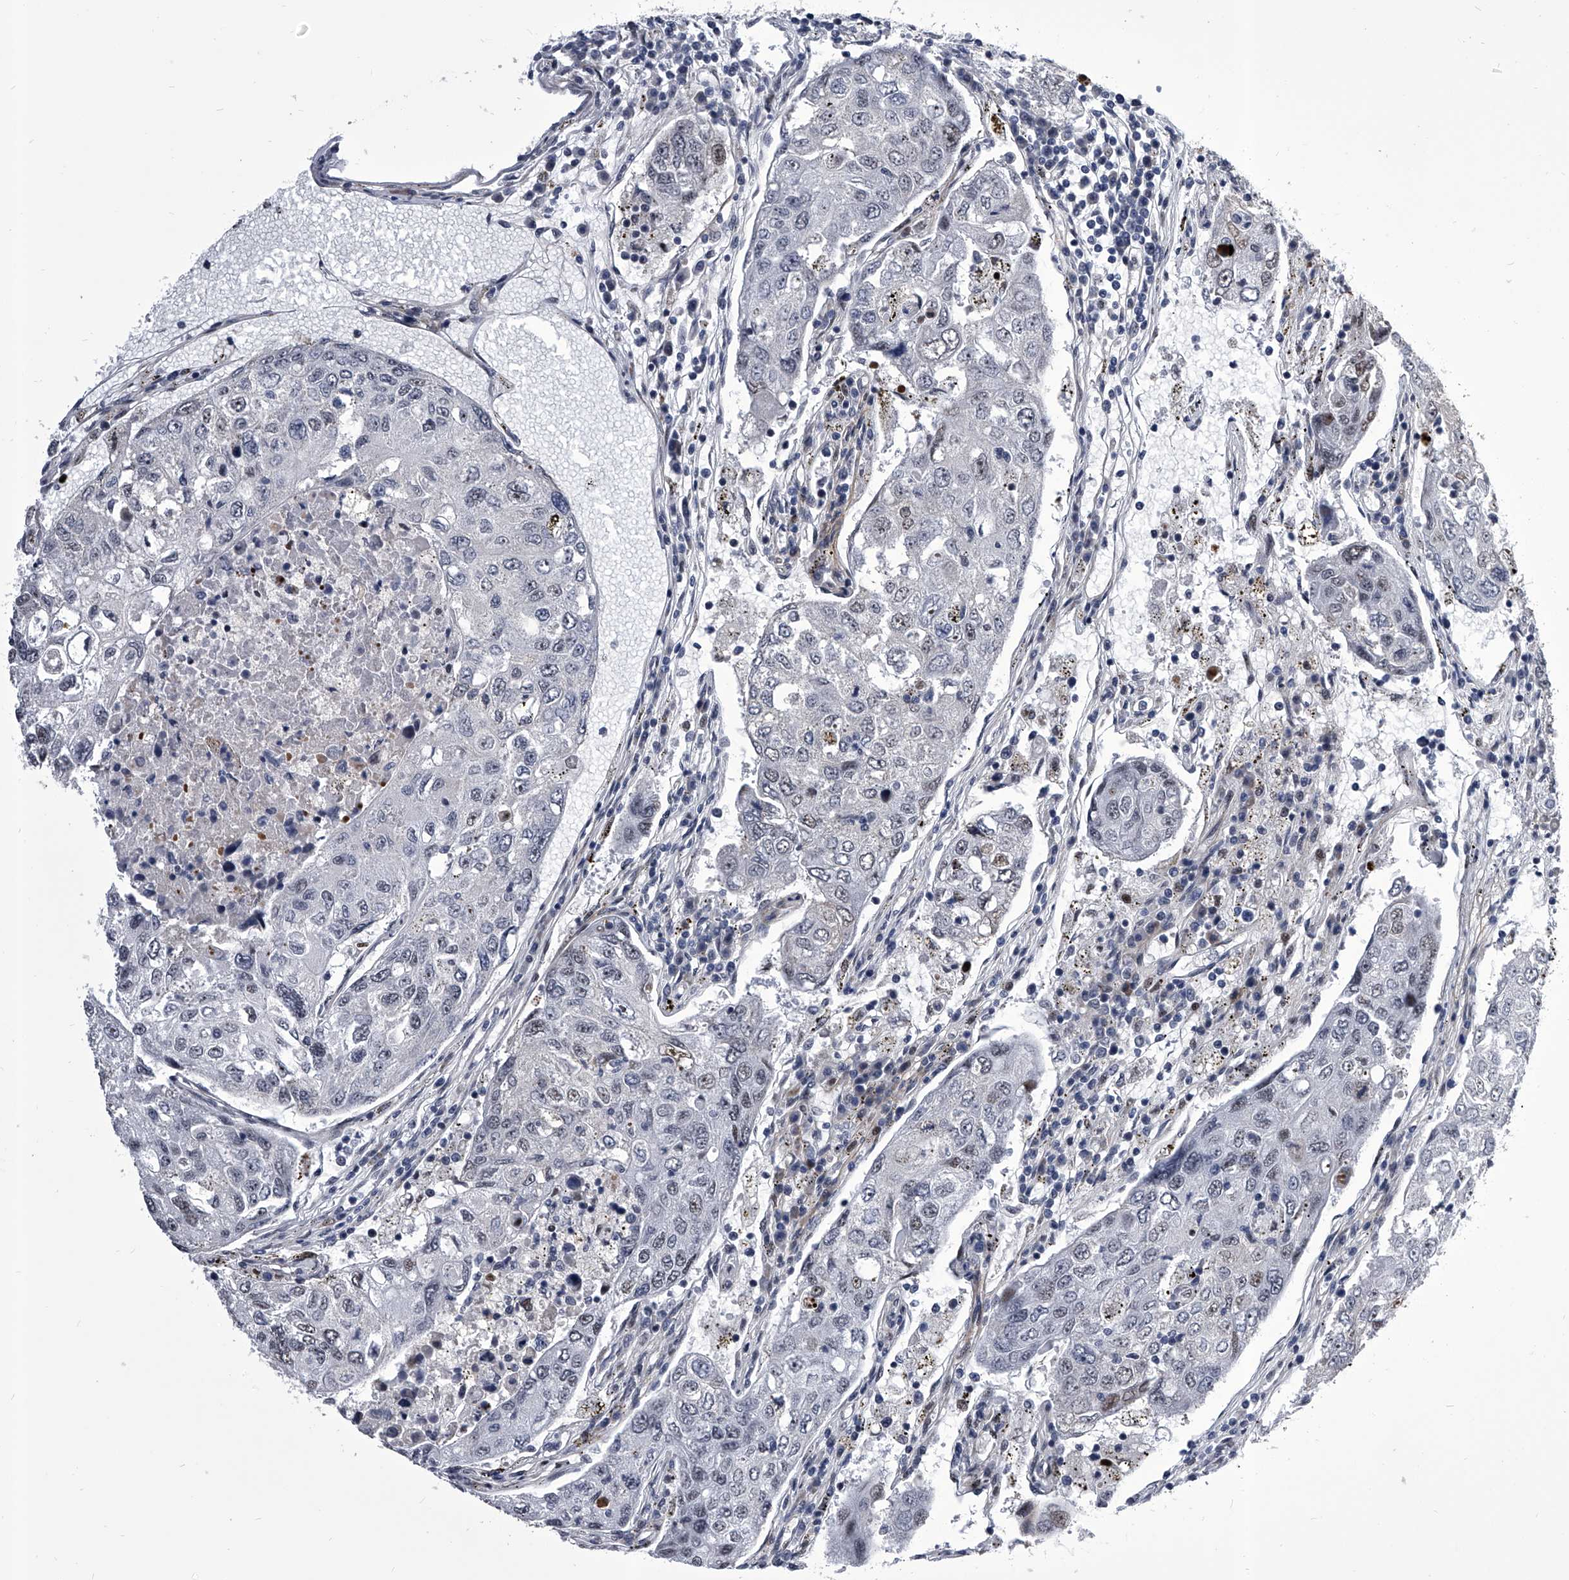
{"staining": {"intensity": "negative", "quantity": "none", "location": "none"}, "tissue": "urothelial cancer", "cell_type": "Tumor cells", "image_type": "cancer", "snomed": [{"axis": "morphology", "description": "Urothelial carcinoma, High grade"}, {"axis": "topography", "description": "Lymph node"}, {"axis": "topography", "description": "Urinary bladder"}], "caption": "The image reveals no staining of tumor cells in high-grade urothelial carcinoma.", "gene": "CMTR1", "patient": {"sex": "male", "age": 51}}